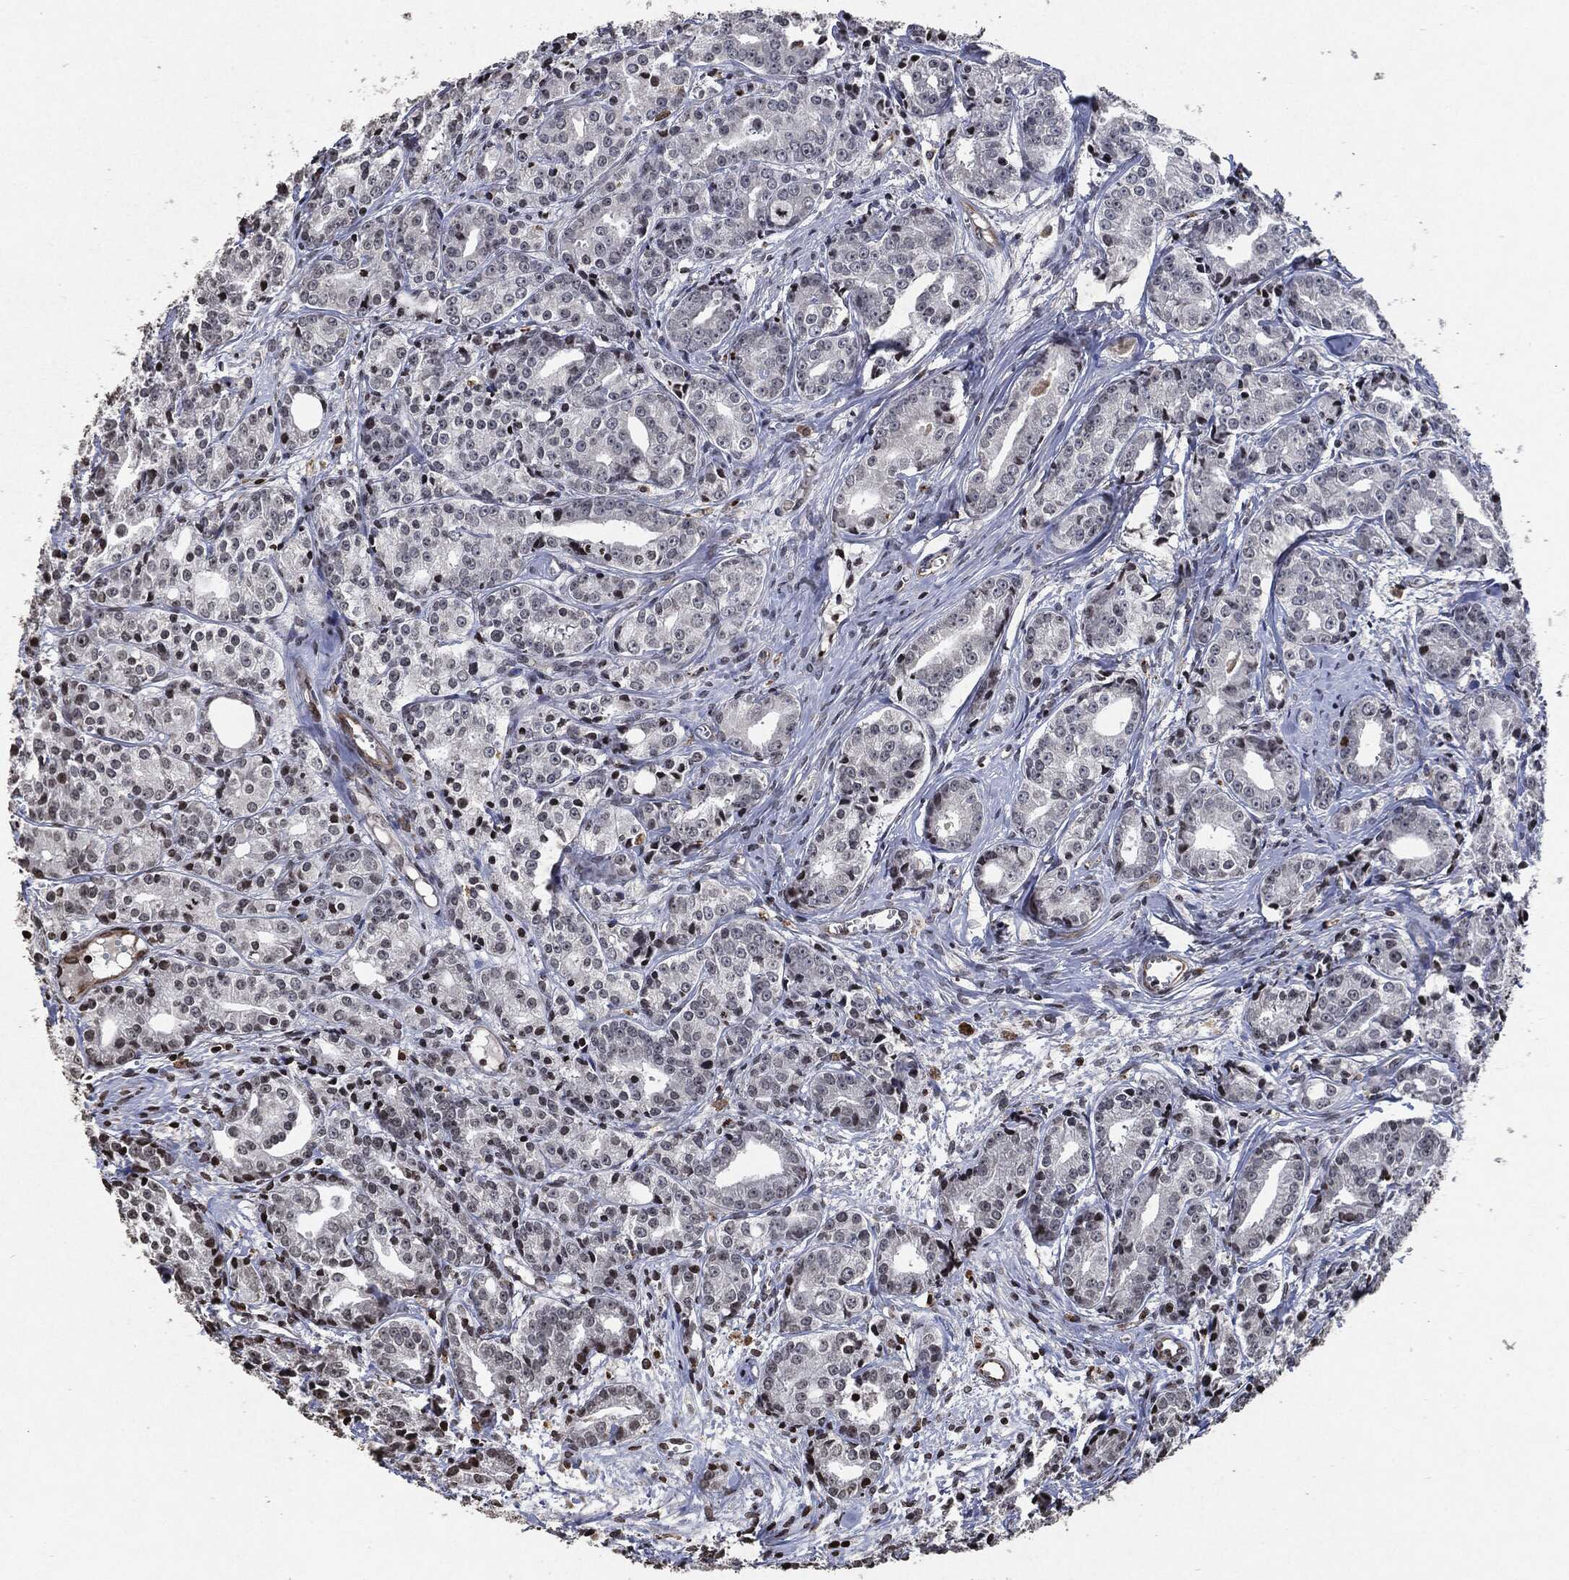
{"staining": {"intensity": "negative", "quantity": "none", "location": "none"}, "tissue": "prostate cancer", "cell_type": "Tumor cells", "image_type": "cancer", "snomed": [{"axis": "morphology", "description": "Adenocarcinoma, Medium grade"}, {"axis": "topography", "description": "Prostate"}], "caption": "The IHC histopathology image has no significant expression in tumor cells of prostate adenocarcinoma (medium-grade) tissue. (IHC, brightfield microscopy, high magnification).", "gene": "JUN", "patient": {"sex": "male", "age": 74}}